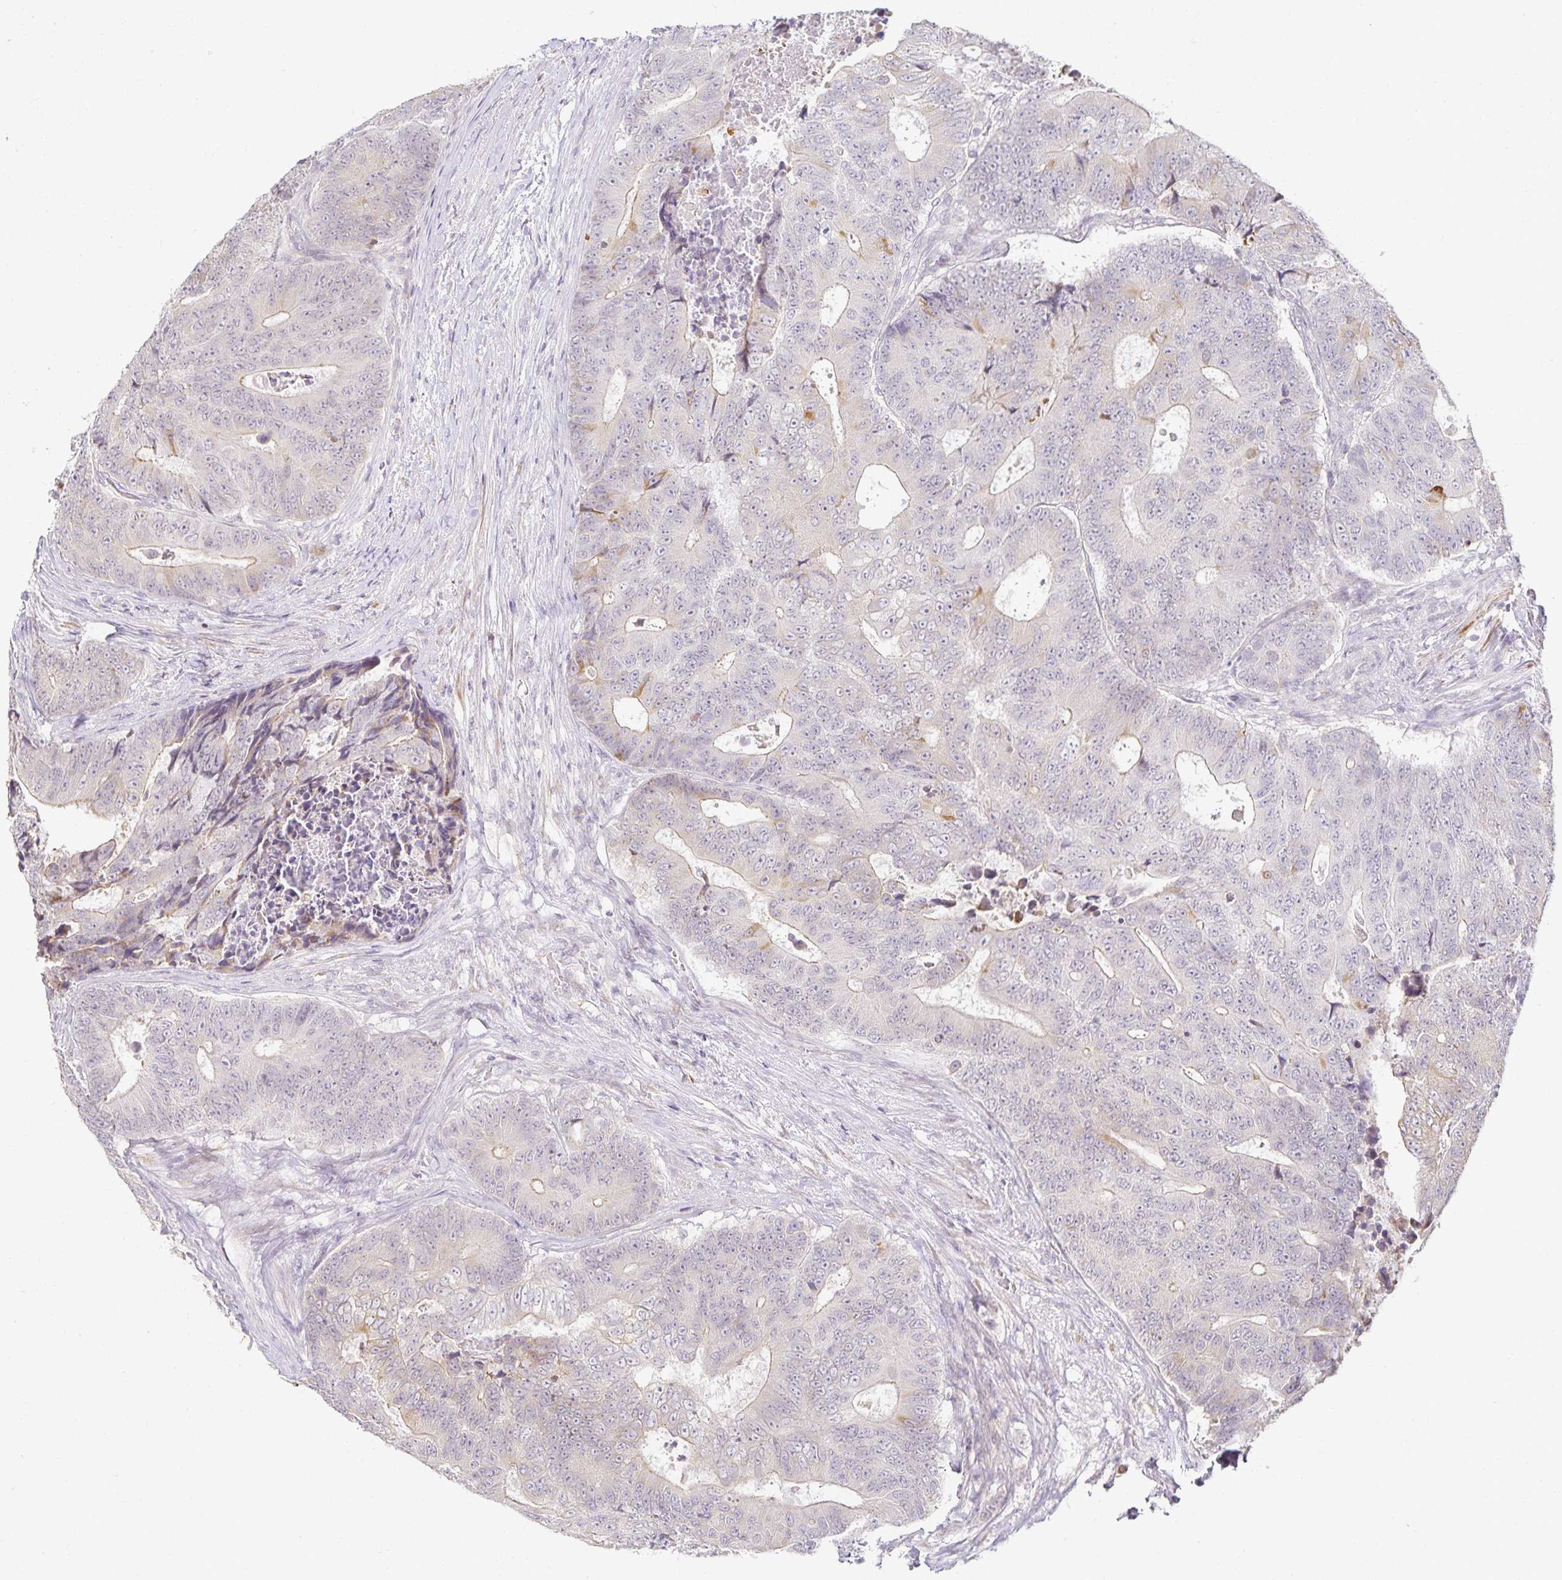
{"staining": {"intensity": "negative", "quantity": "none", "location": "none"}, "tissue": "colorectal cancer", "cell_type": "Tumor cells", "image_type": "cancer", "snomed": [{"axis": "morphology", "description": "Adenocarcinoma, NOS"}, {"axis": "topography", "description": "Colon"}], "caption": "There is no significant staining in tumor cells of colorectal cancer (adenocarcinoma).", "gene": "GP2", "patient": {"sex": "female", "age": 48}}